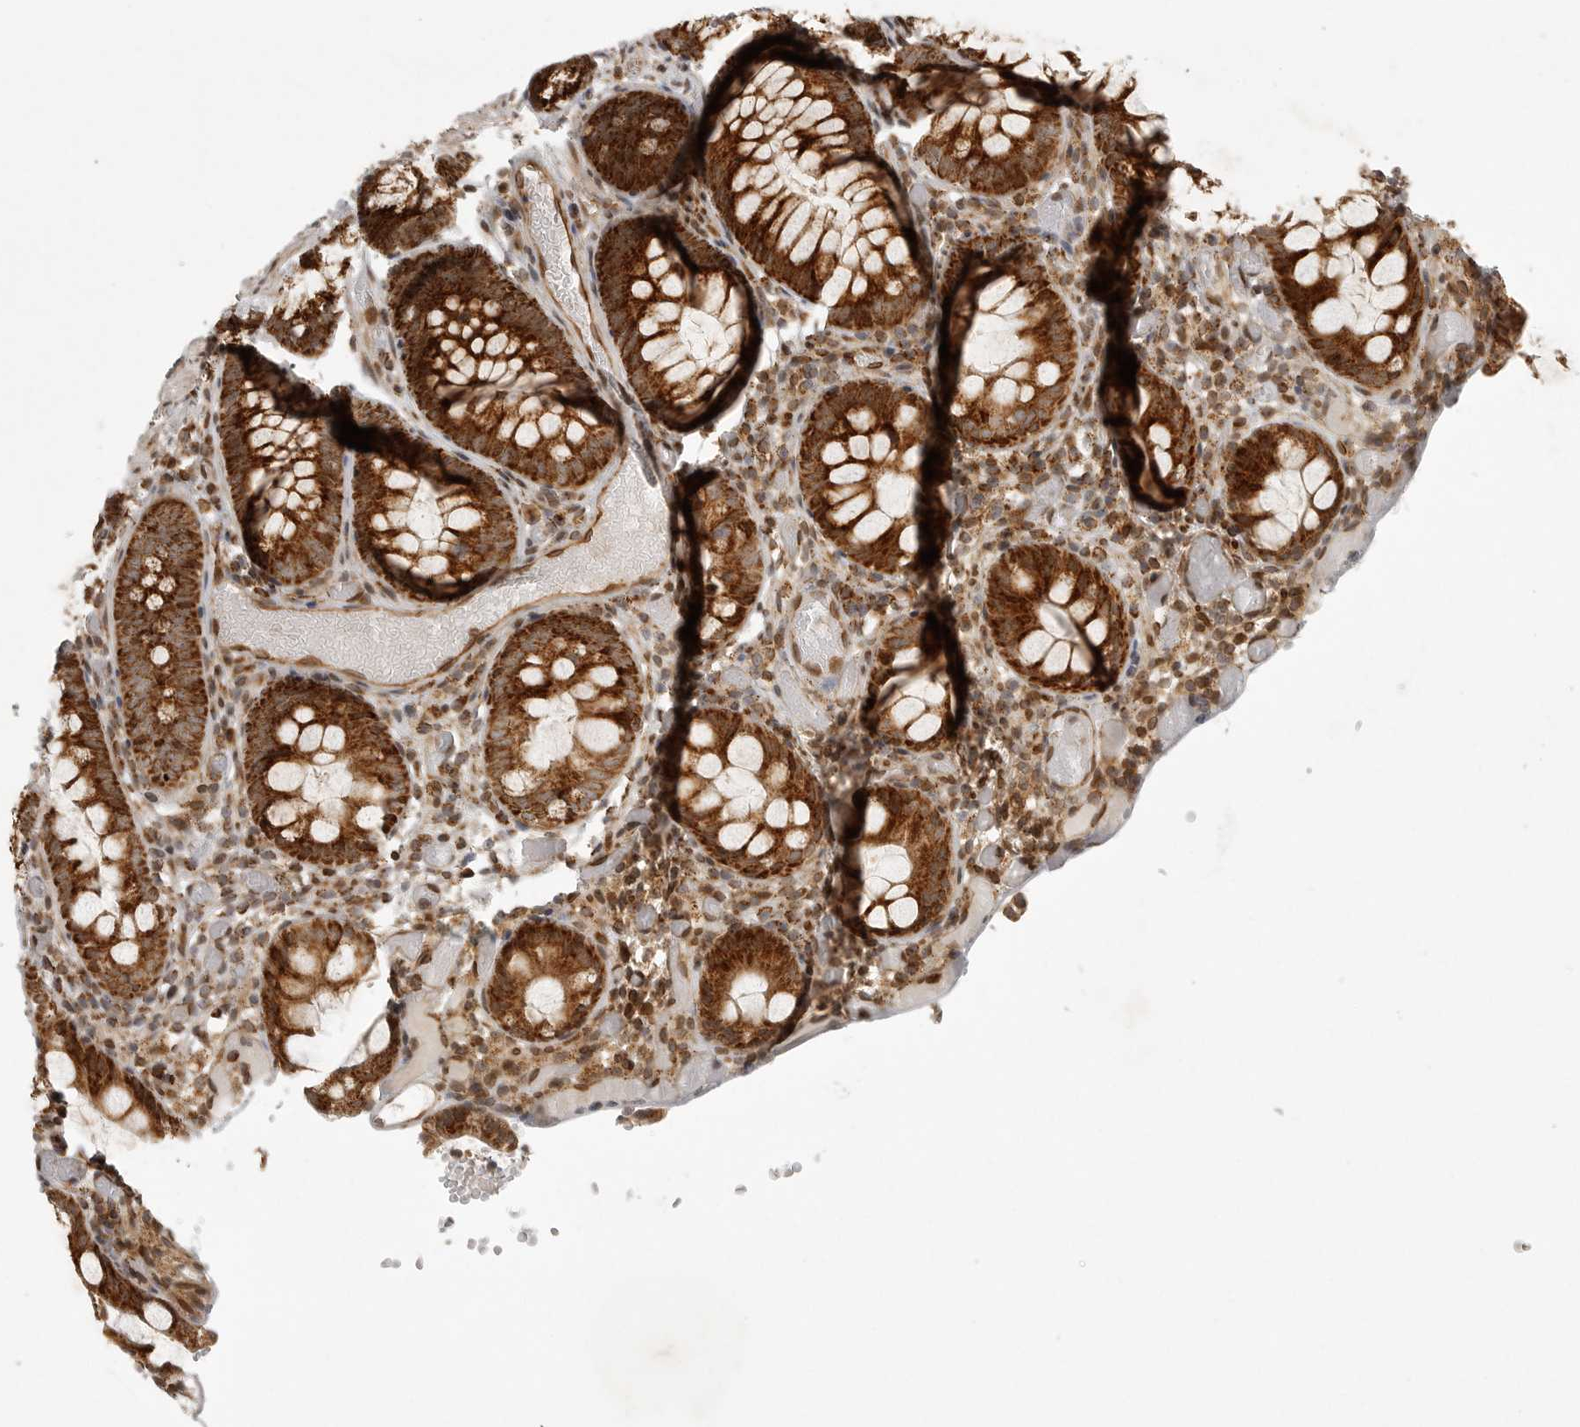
{"staining": {"intensity": "strong", "quantity": ">75%", "location": "cytoplasmic/membranous"}, "tissue": "colon", "cell_type": "Endothelial cells", "image_type": "normal", "snomed": [{"axis": "morphology", "description": "Normal tissue, NOS"}, {"axis": "topography", "description": "Colon"}], "caption": "This is a photomicrograph of immunohistochemistry (IHC) staining of benign colon, which shows strong expression in the cytoplasmic/membranous of endothelial cells.", "gene": "NARS2", "patient": {"sex": "male", "age": 14}}